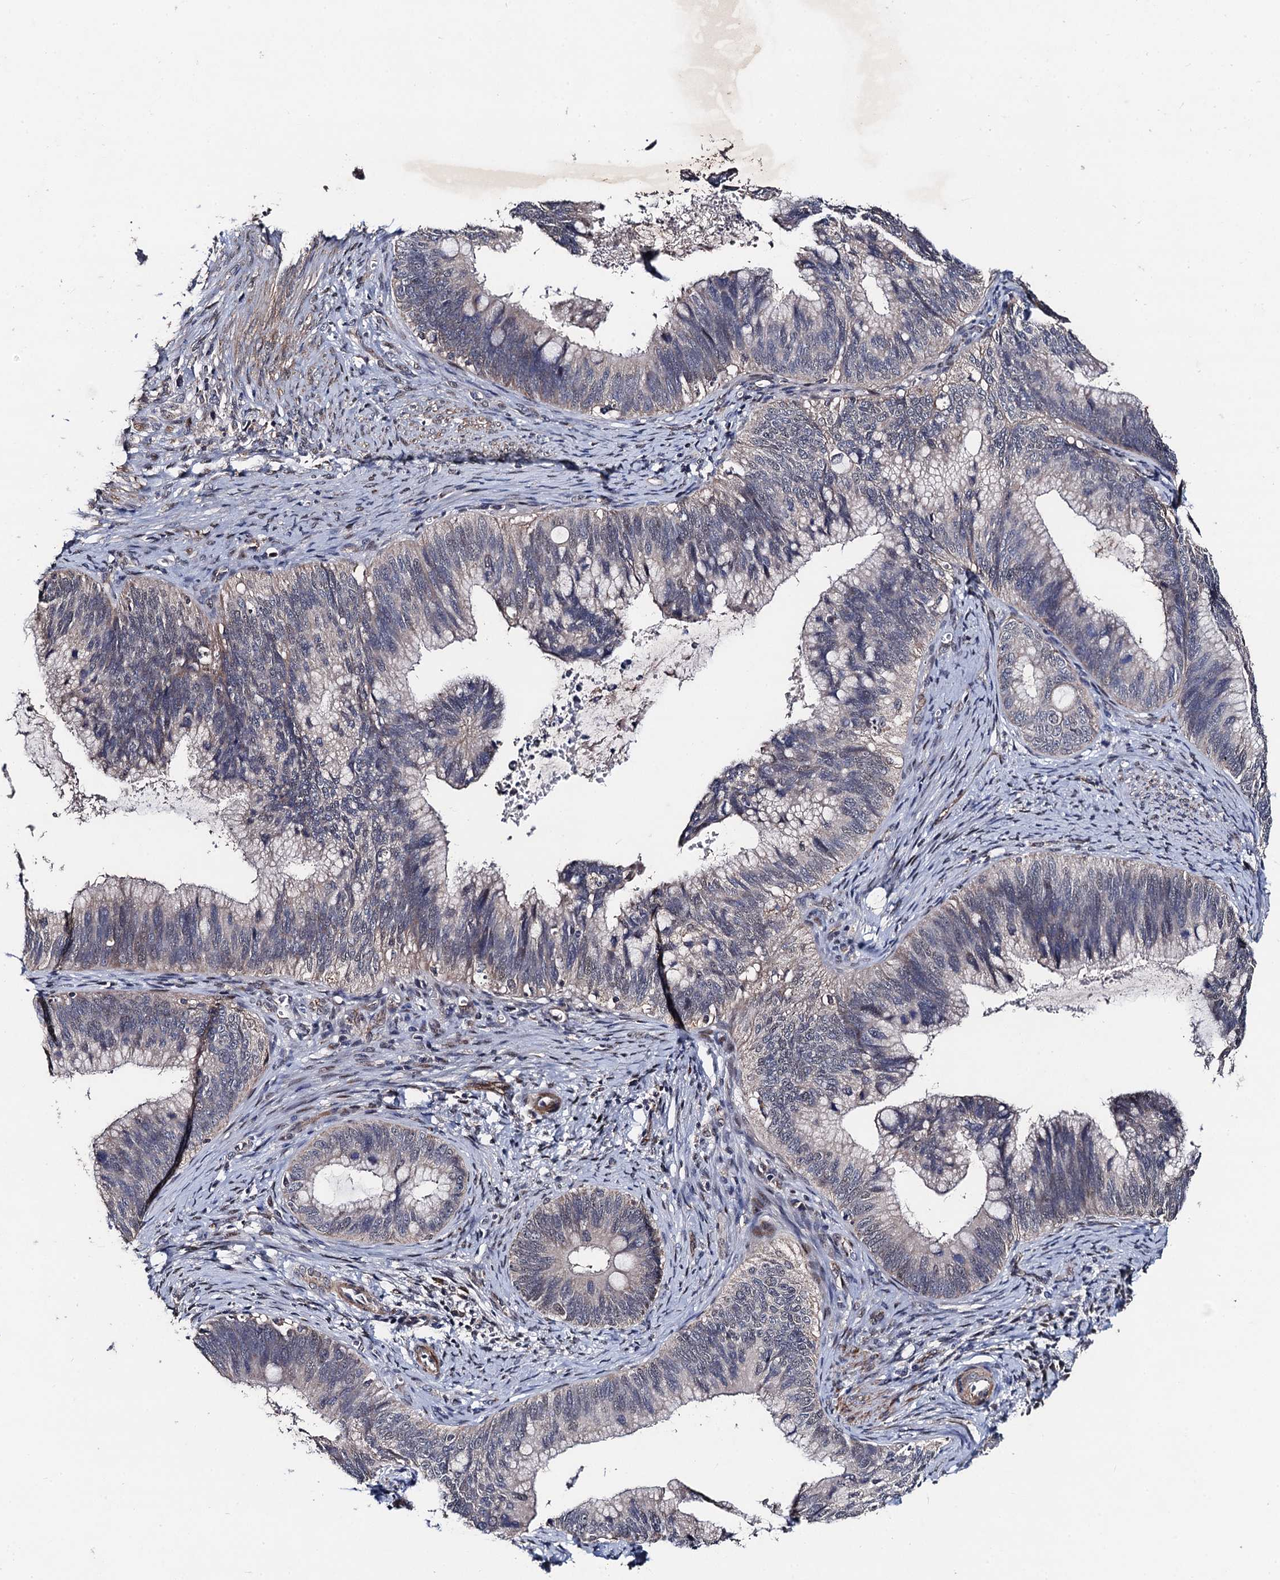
{"staining": {"intensity": "weak", "quantity": "<25%", "location": "nuclear"}, "tissue": "cervical cancer", "cell_type": "Tumor cells", "image_type": "cancer", "snomed": [{"axis": "morphology", "description": "Adenocarcinoma, NOS"}, {"axis": "topography", "description": "Cervix"}], "caption": "DAB (3,3'-diaminobenzidine) immunohistochemical staining of cervical adenocarcinoma exhibits no significant positivity in tumor cells. Brightfield microscopy of immunohistochemistry (IHC) stained with DAB (3,3'-diaminobenzidine) (brown) and hematoxylin (blue), captured at high magnification.", "gene": "PPTC7", "patient": {"sex": "female", "age": 42}}